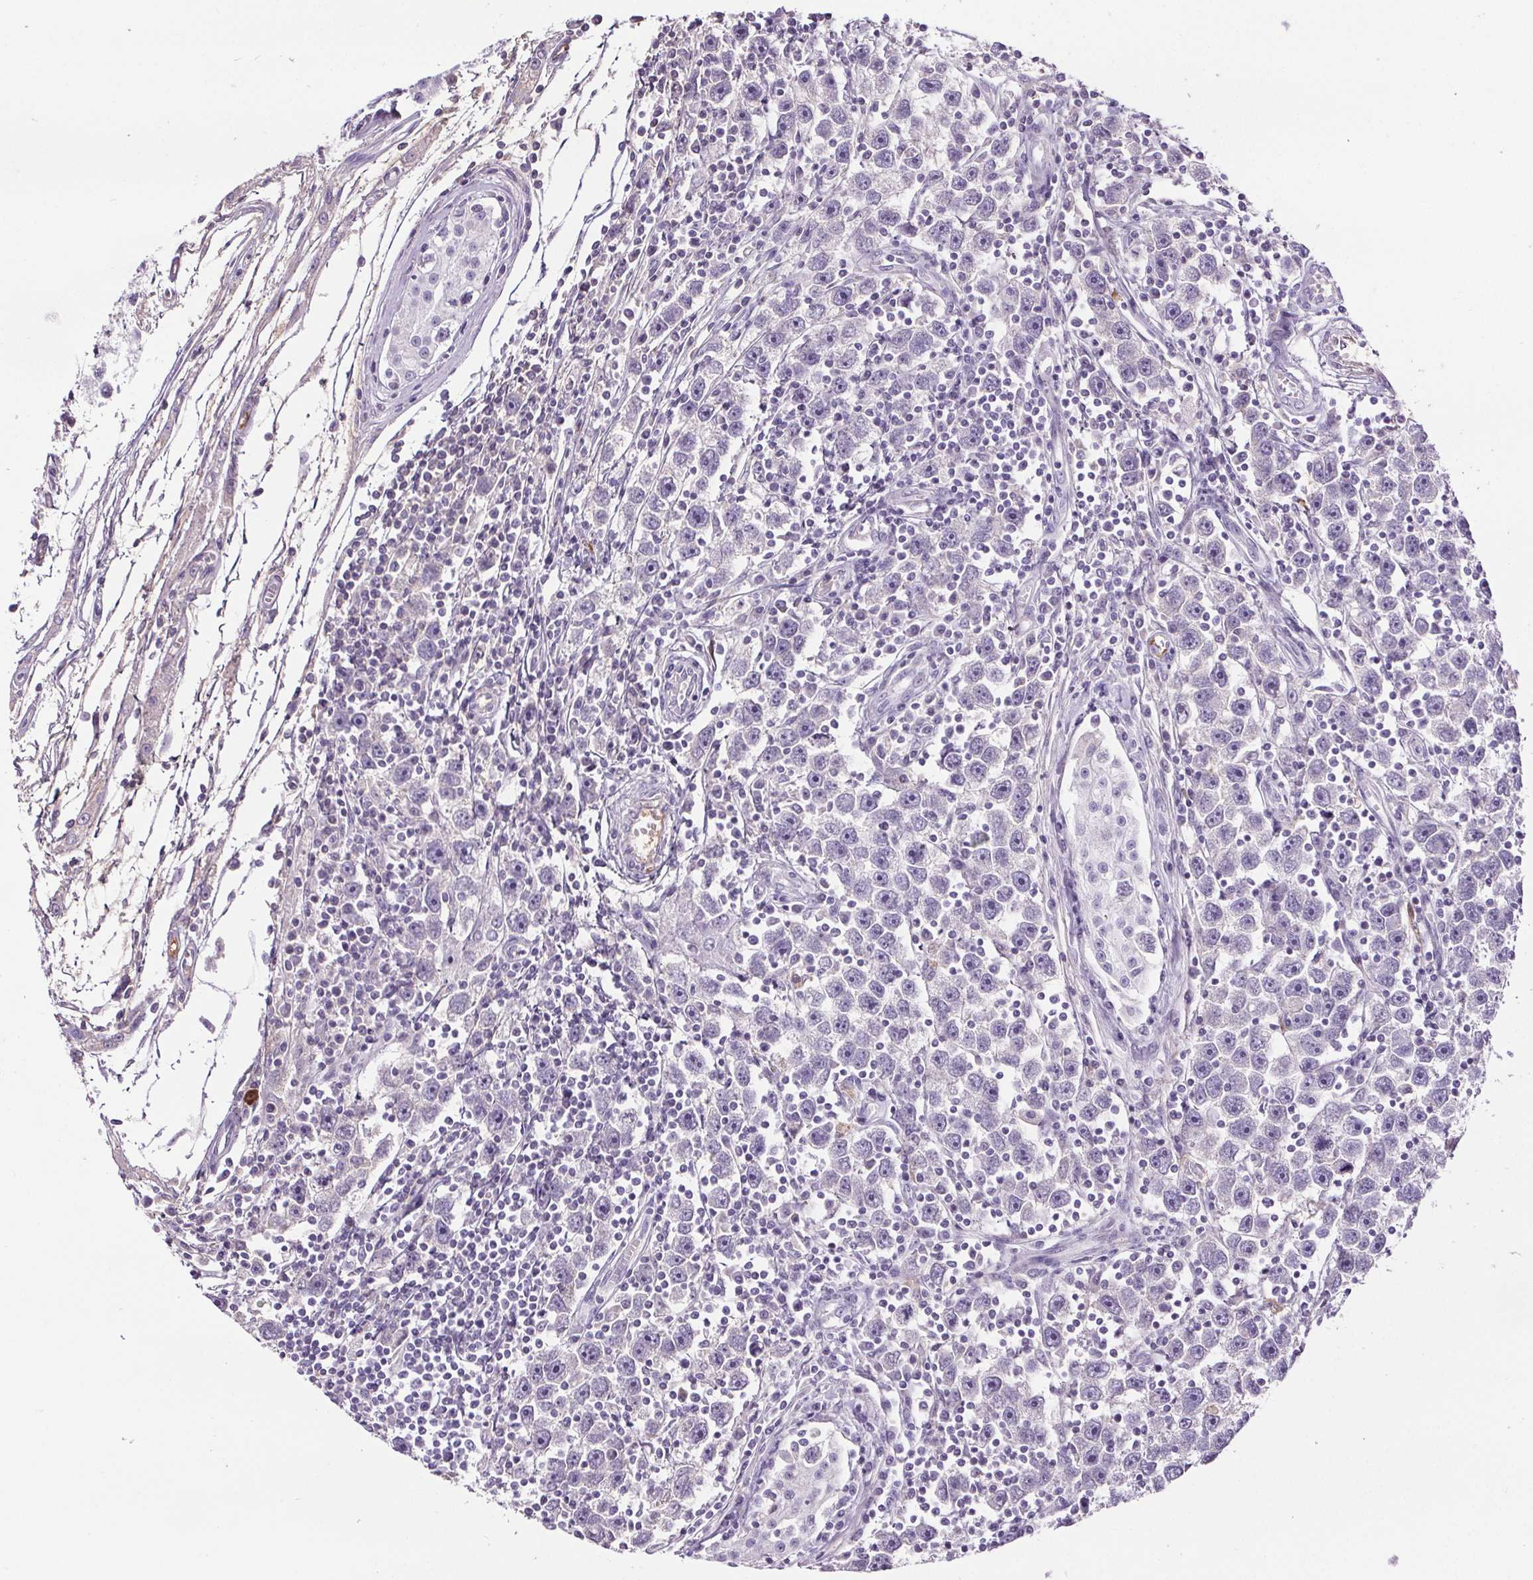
{"staining": {"intensity": "negative", "quantity": "none", "location": "none"}, "tissue": "testis cancer", "cell_type": "Tumor cells", "image_type": "cancer", "snomed": [{"axis": "morphology", "description": "Seminoma, NOS"}, {"axis": "topography", "description": "Testis"}], "caption": "IHC photomicrograph of testis seminoma stained for a protein (brown), which shows no staining in tumor cells.", "gene": "CD5L", "patient": {"sex": "male", "age": 30}}